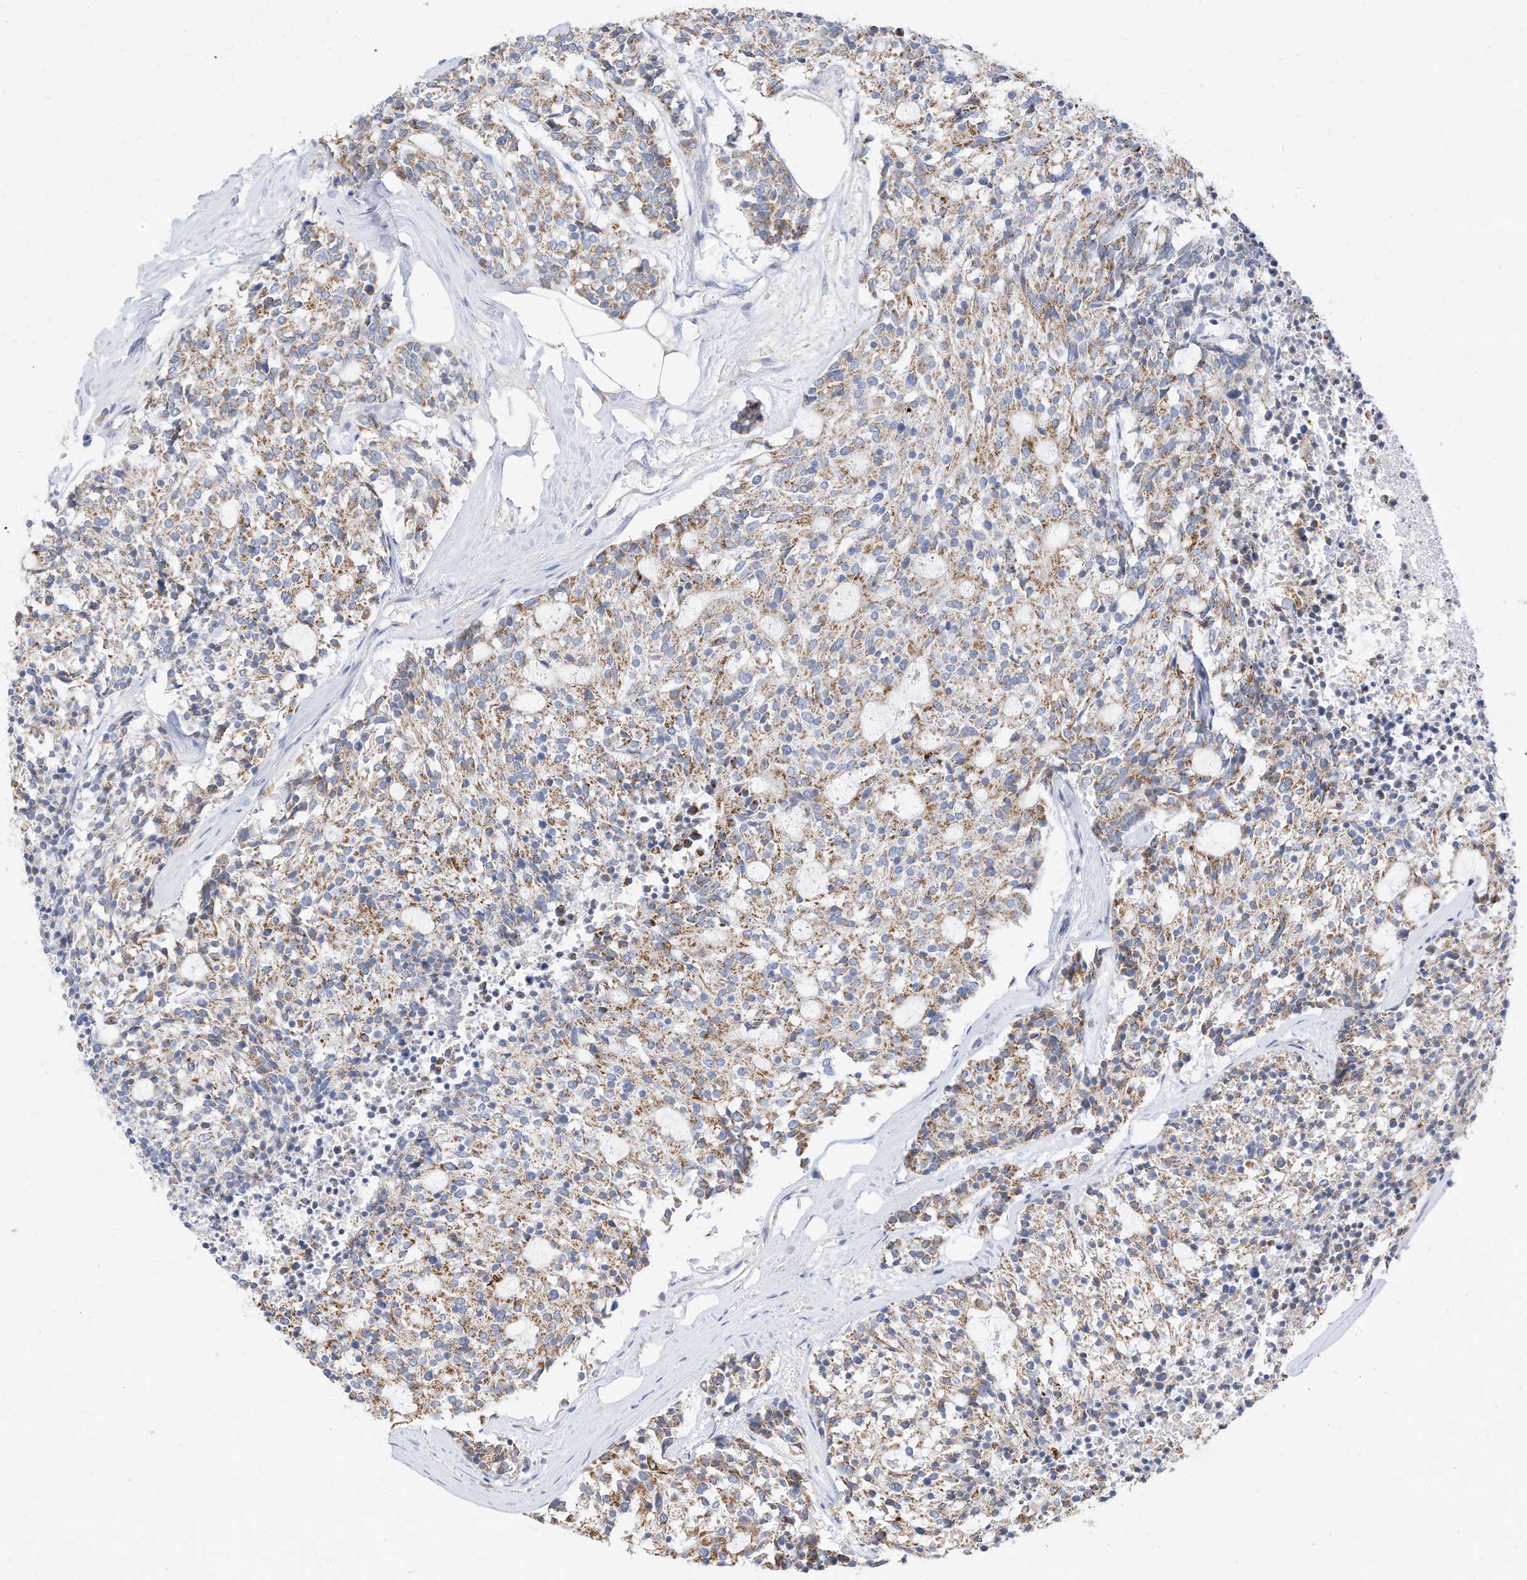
{"staining": {"intensity": "moderate", "quantity": ">75%", "location": "cytoplasmic/membranous"}, "tissue": "carcinoid", "cell_type": "Tumor cells", "image_type": "cancer", "snomed": [{"axis": "morphology", "description": "Carcinoid, malignant, NOS"}, {"axis": "topography", "description": "Pancreas"}], "caption": "Immunohistochemical staining of human carcinoid (malignant) reveals moderate cytoplasmic/membranous protein positivity in about >75% of tumor cells.", "gene": "RHOH", "patient": {"sex": "female", "age": 54}}